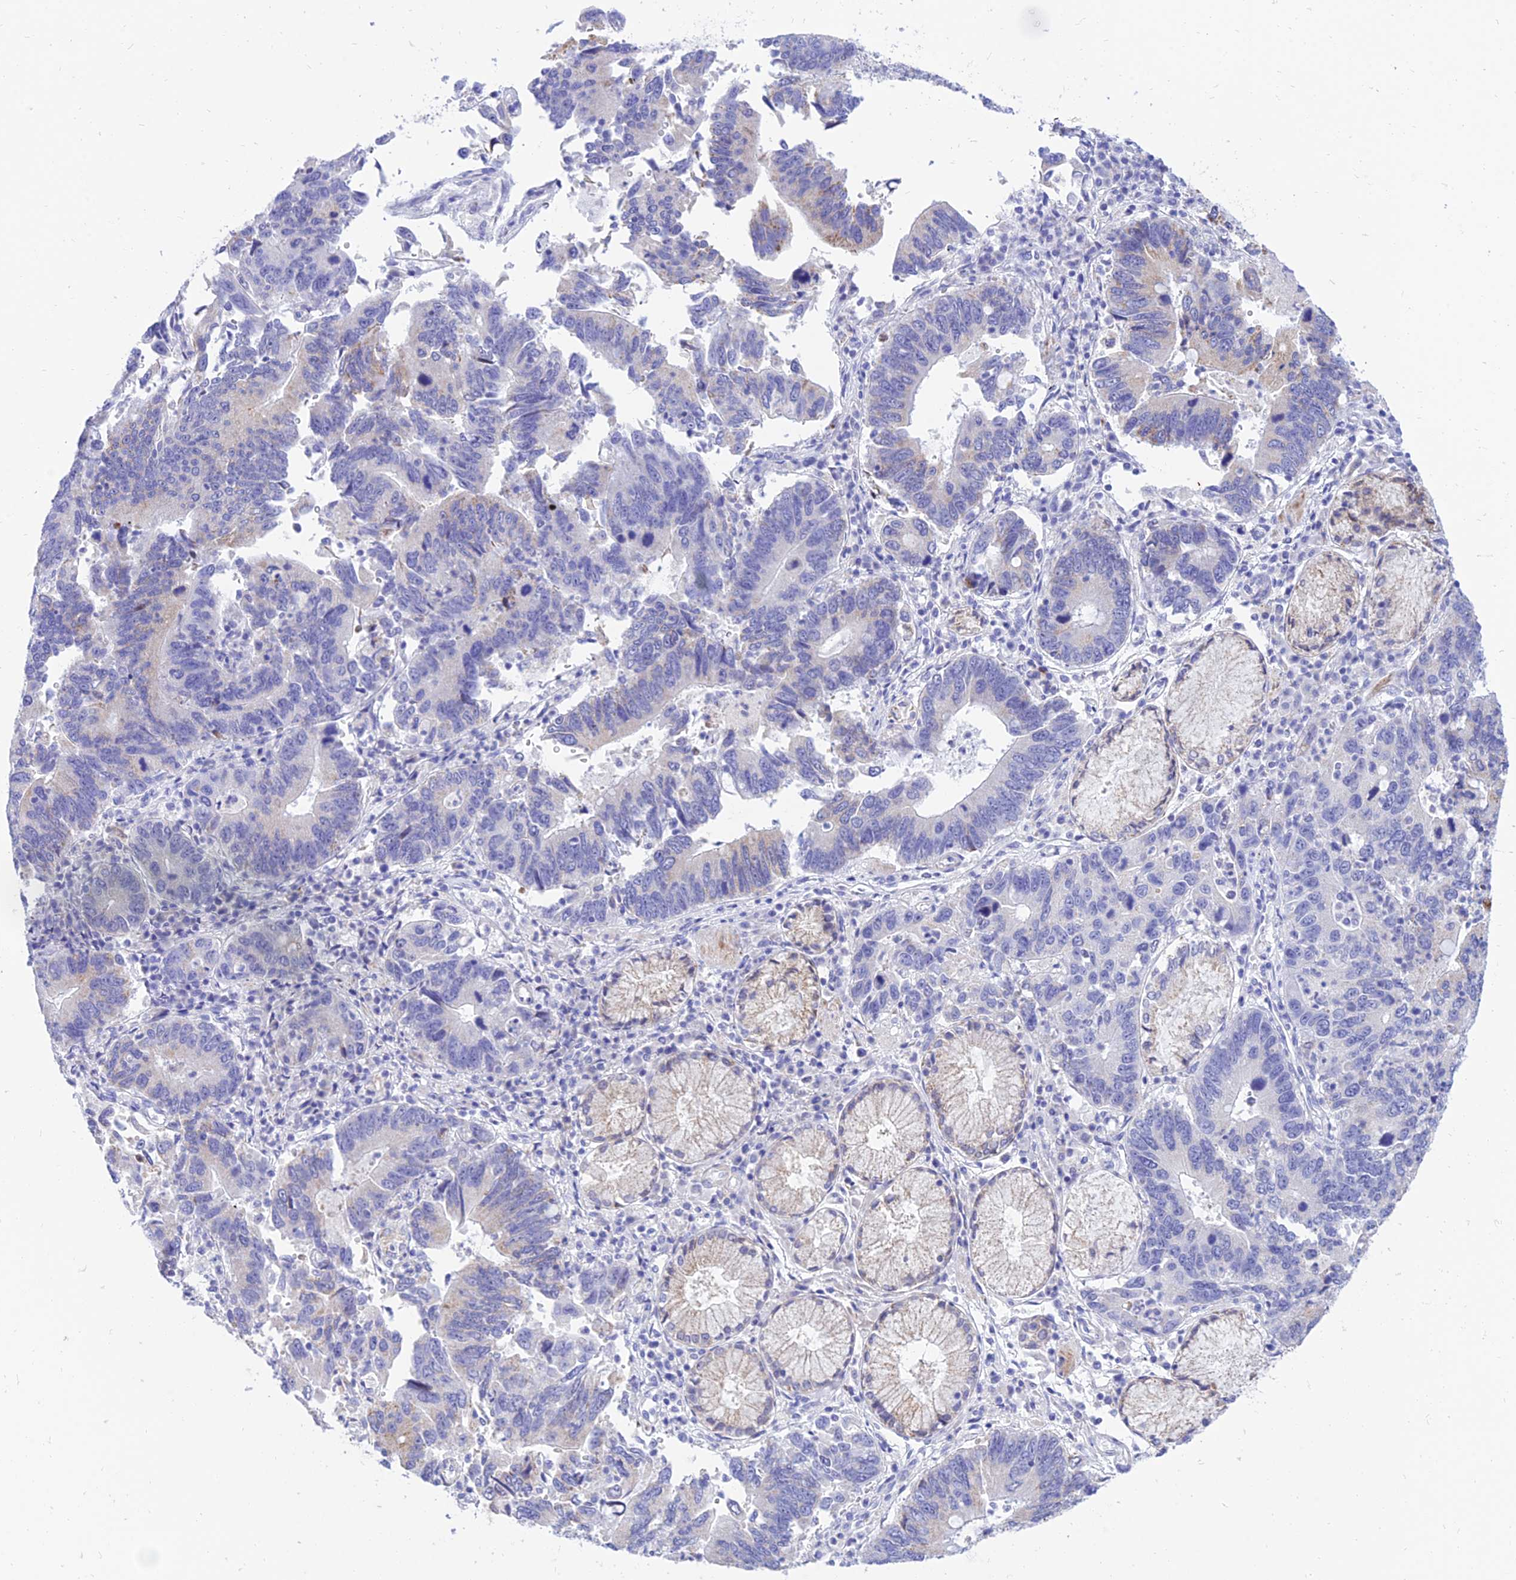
{"staining": {"intensity": "negative", "quantity": "none", "location": "none"}, "tissue": "stomach cancer", "cell_type": "Tumor cells", "image_type": "cancer", "snomed": [{"axis": "morphology", "description": "Adenocarcinoma, NOS"}, {"axis": "topography", "description": "Stomach"}], "caption": "Stomach adenocarcinoma stained for a protein using immunohistochemistry (IHC) displays no expression tumor cells.", "gene": "PKN3", "patient": {"sex": "male", "age": 59}}